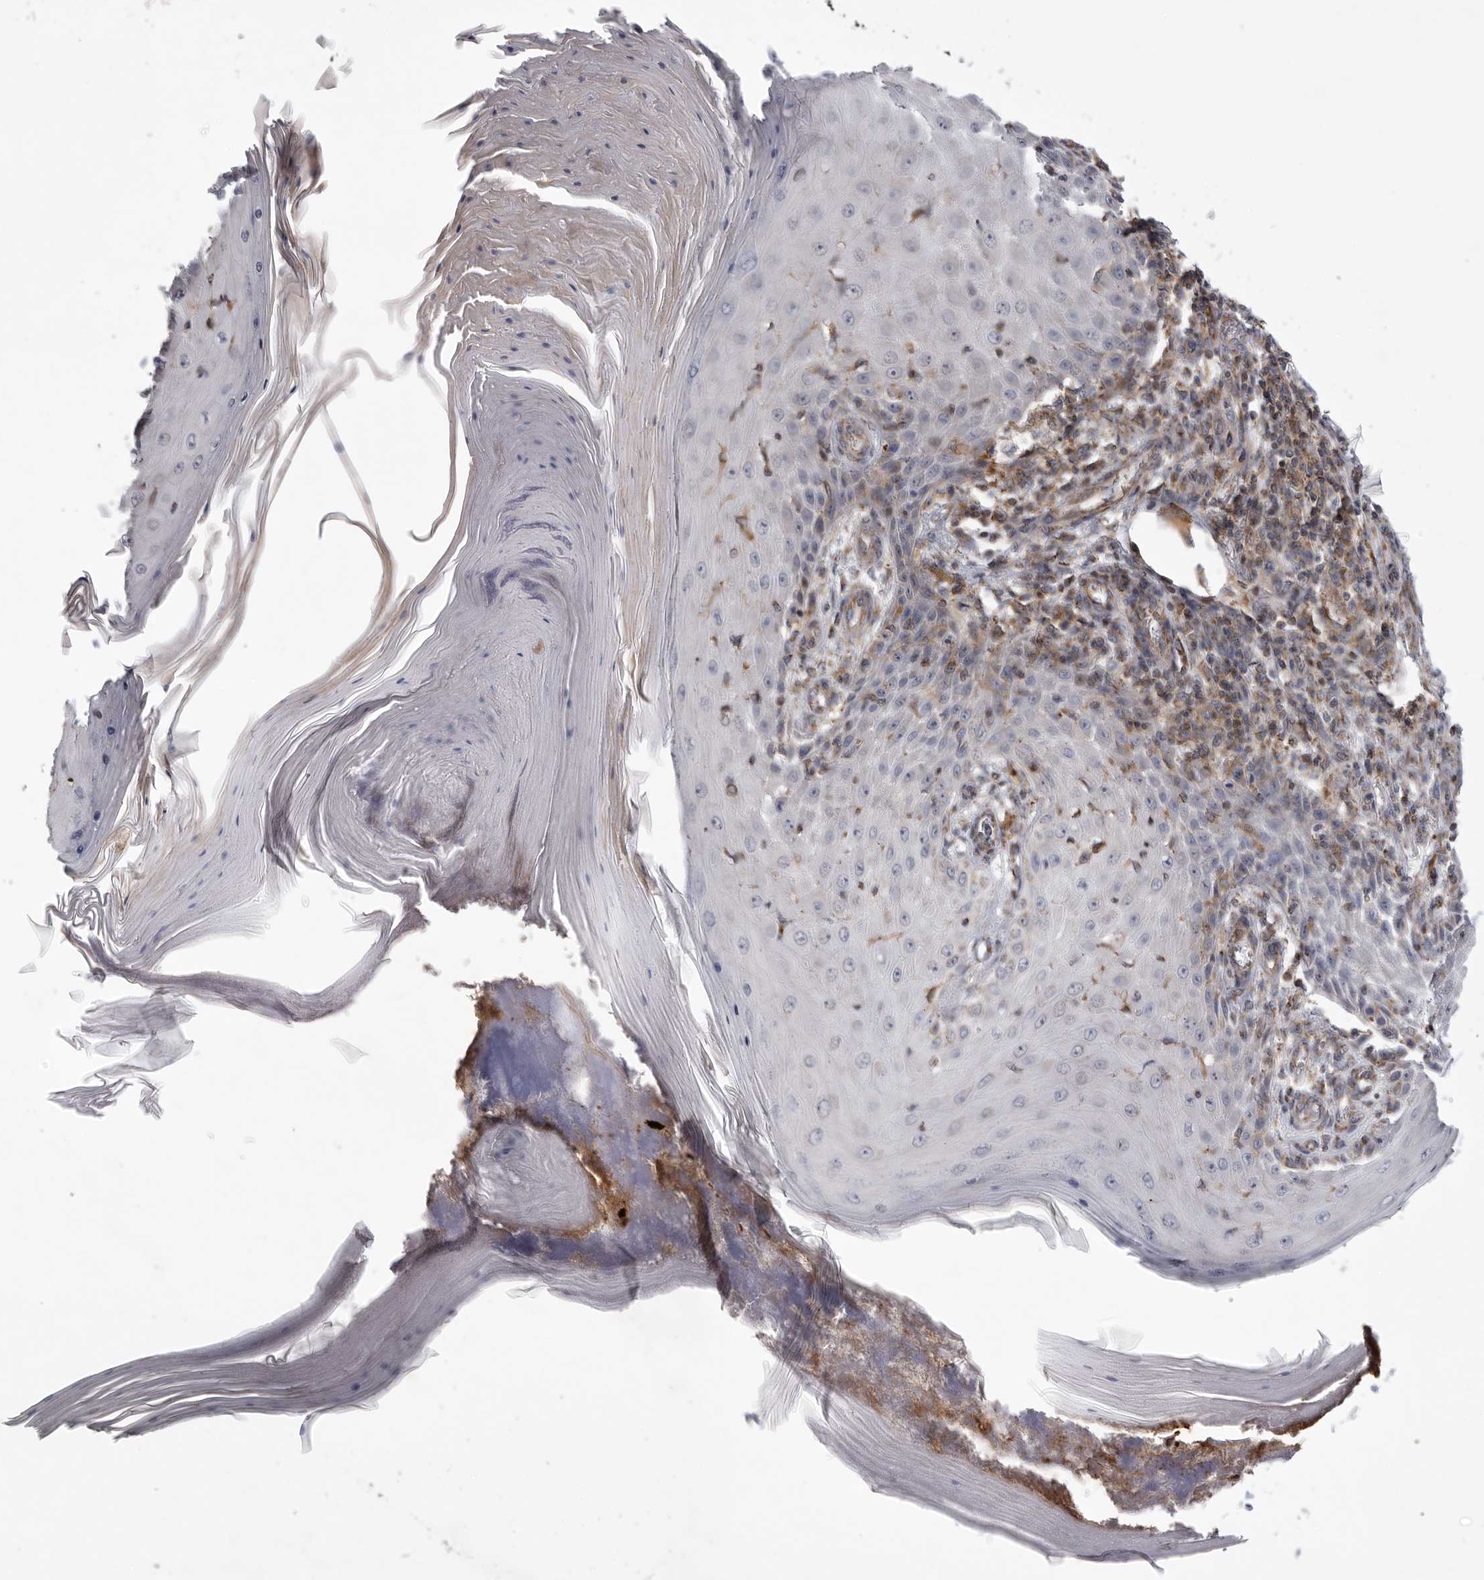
{"staining": {"intensity": "weak", "quantity": "<25%", "location": "nuclear"}, "tissue": "skin cancer", "cell_type": "Tumor cells", "image_type": "cancer", "snomed": [{"axis": "morphology", "description": "Squamous cell carcinoma, NOS"}, {"axis": "topography", "description": "Skin"}], "caption": "This is an immunohistochemistry image of human skin squamous cell carcinoma. There is no staining in tumor cells.", "gene": "MPZL1", "patient": {"sex": "female", "age": 73}}